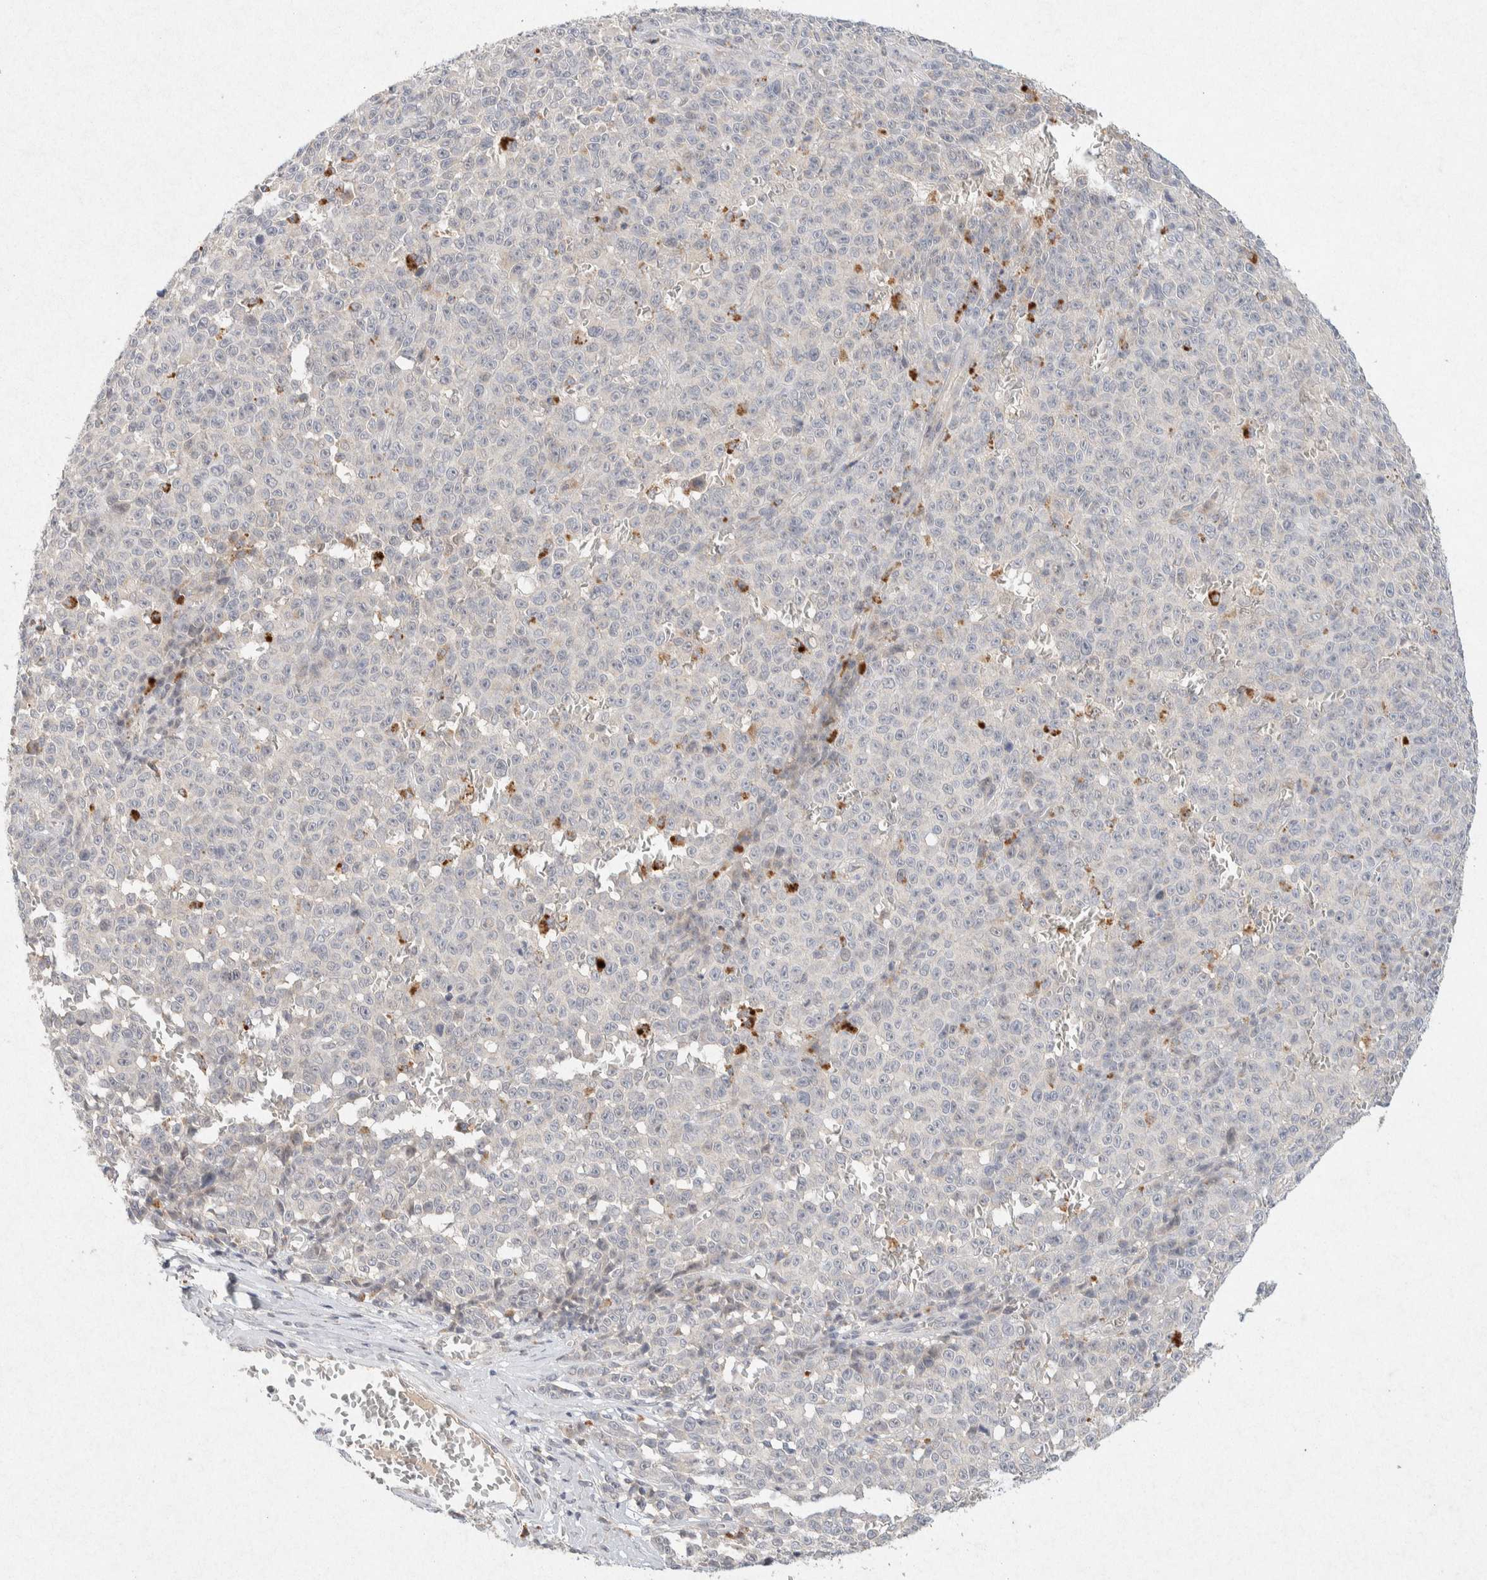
{"staining": {"intensity": "negative", "quantity": "none", "location": "none"}, "tissue": "melanoma", "cell_type": "Tumor cells", "image_type": "cancer", "snomed": [{"axis": "morphology", "description": "Malignant melanoma, NOS"}, {"axis": "topography", "description": "Skin"}], "caption": "DAB (3,3'-diaminobenzidine) immunohistochemical staining of human melanoma demonstrates no significant staining in tumor cells.", "gene": "GNAI1", "patient": {"sex": "female", "age": 82}}